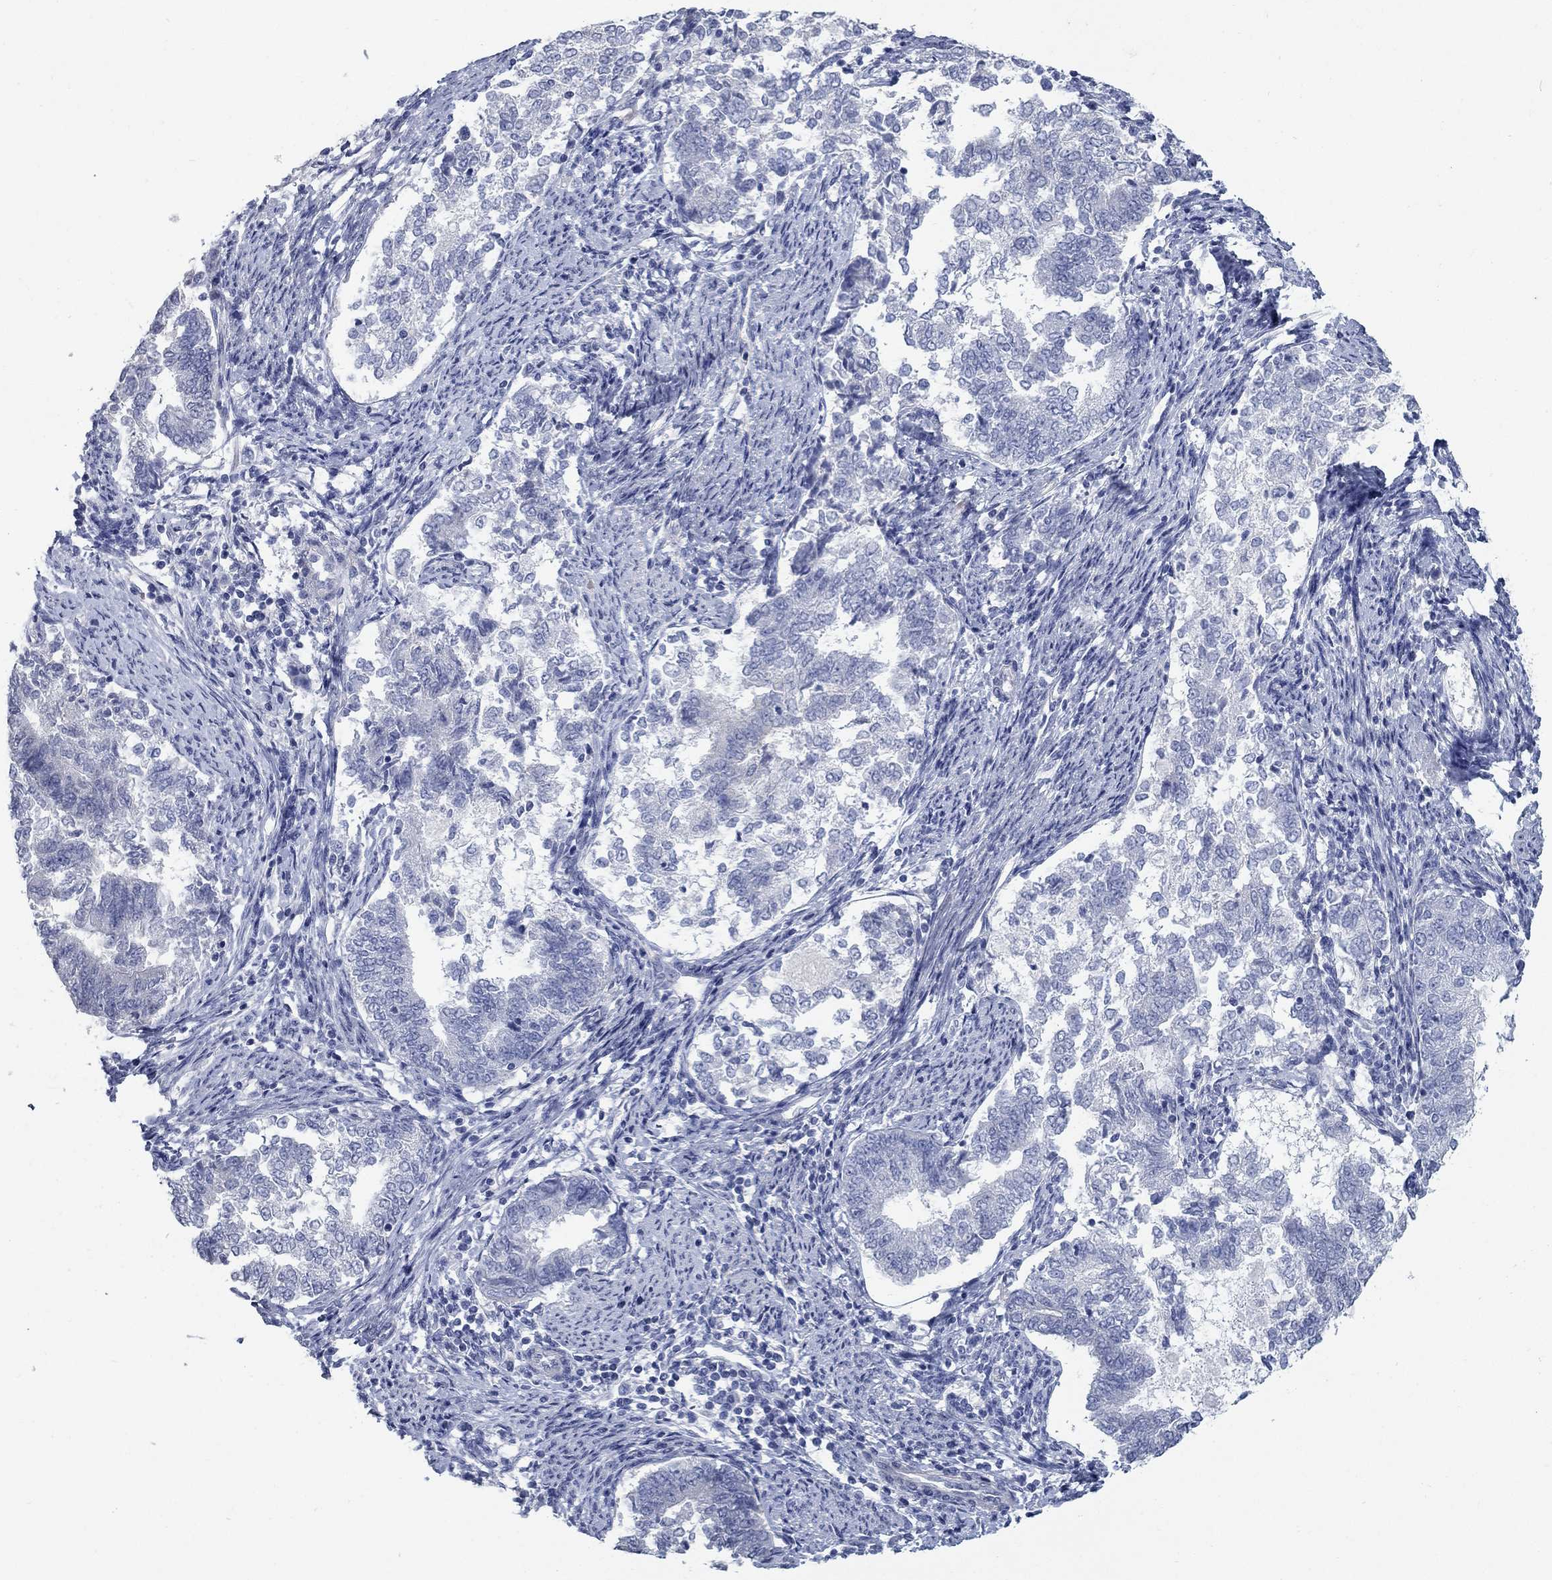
{"staining": {"intensity": "negative", "quantity": "none", "location": "none"}, "tissue": "endometrial cancer", "cell_type": "Tumor cells", "image_type": "cancer", "snomed": [{"axis": "morphology", "description": "Adenocarcinoma, NOS"}, {"axis": "topography", "description": "Endometrium"}], "caption": "This is an immunohistochemistry (IHC) photomicrograph of human endometrial adenocarcinoma. There is no expression in tumor cells.", "gene": "DNER", "patient": {"sex": "female", "age": 65}}